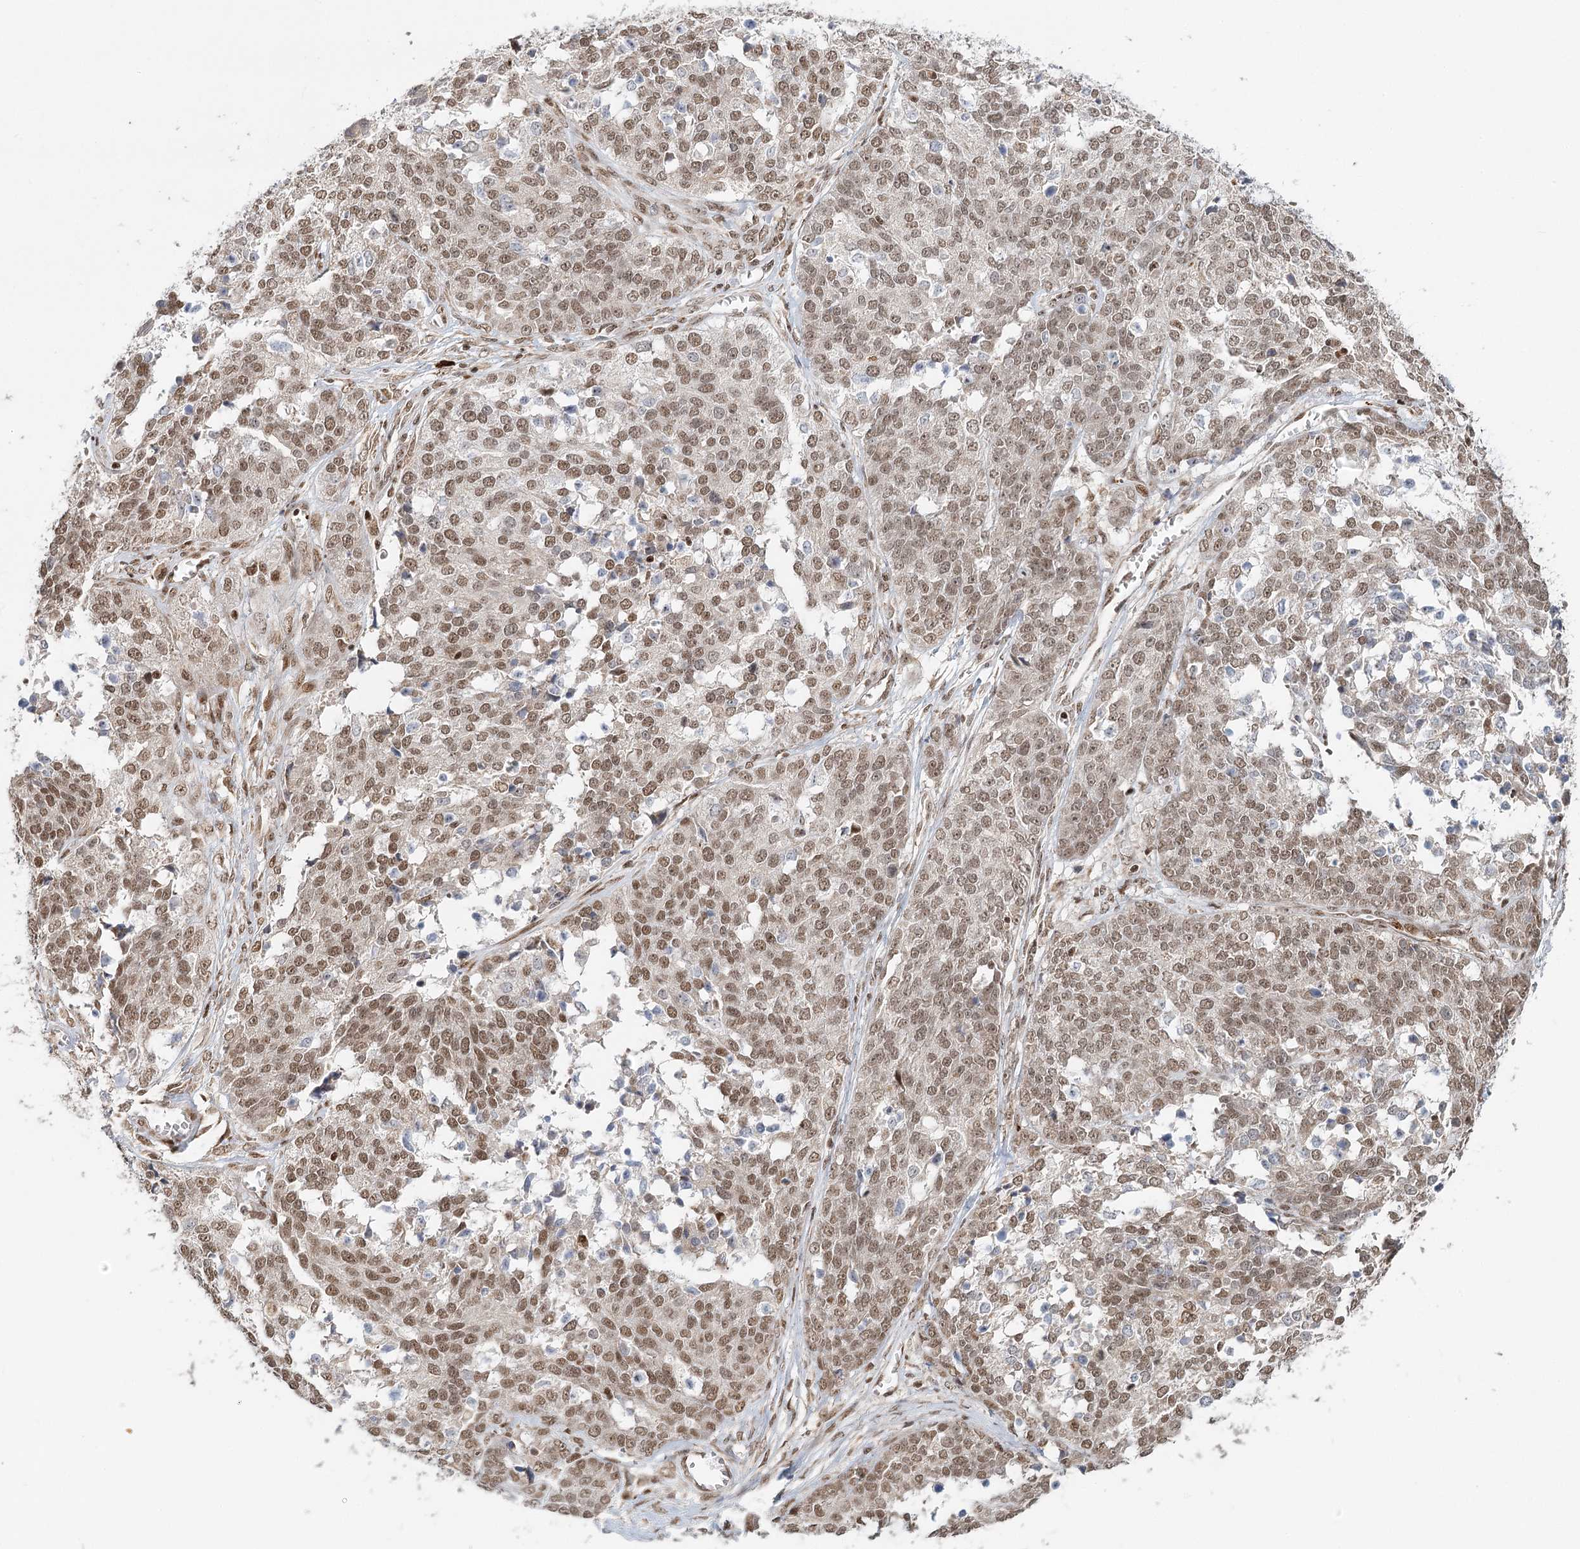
{"staining": {"intensity": "moderate", "quantity": ">75%", "location": "nuclear"}, "tissue": "ovarian cancer", "cell_type": "Tumor cells", "image_type": "cancer", "snomed": [{"axis": "morphology", "description": "Cystadenocarcinoma, serous, NOS"}, {"axis": "topography", "description": "Ovary"}], "caption": "Tumor cells reveal medium levels of moderate nuclear expression in about >75% of cells in human serous cystadenocarcinoma (ovarian). (Stains: DAB in brown, nuclei in blue, Microscopy: brightfield microscopy at high magnification).", "gene": "BNIP5", "patient": {"sex": "female", "age": 44}}